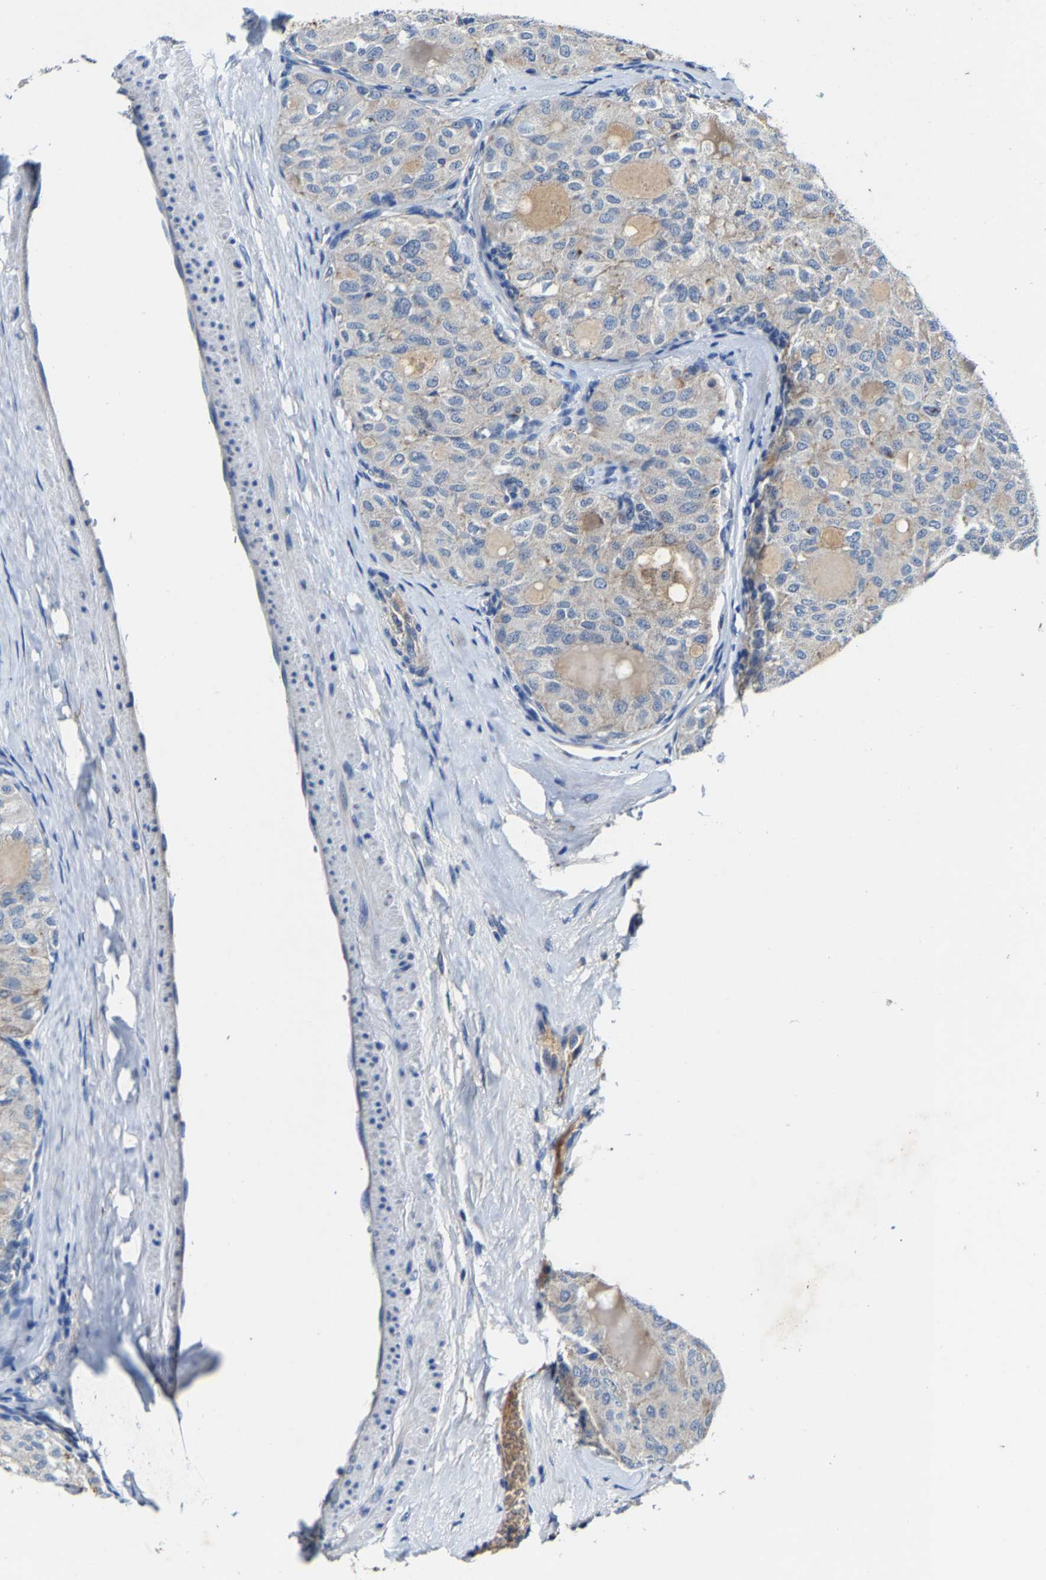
{"staining": {"intensity": "weak", "quantity": "<25%", "location": "cytoplasmic/membranous"}, "tissue": "thyroid cancer", "cell_type": "Tumor cells", "image_type": "cancer", "snomed": [{"axis": "morphology", "description": "Follicular adenoma carcinoma, NOS"}, {"axis": "topography", "description": "Thyroid gland"}], "caption": "The IHC micrograph has no significant expression in tumor cells of follicular adenoma carcinoma (thyroid) tissue.", "gene": "SLC25A25", "patient": {"sex": "male", "age": 75}}